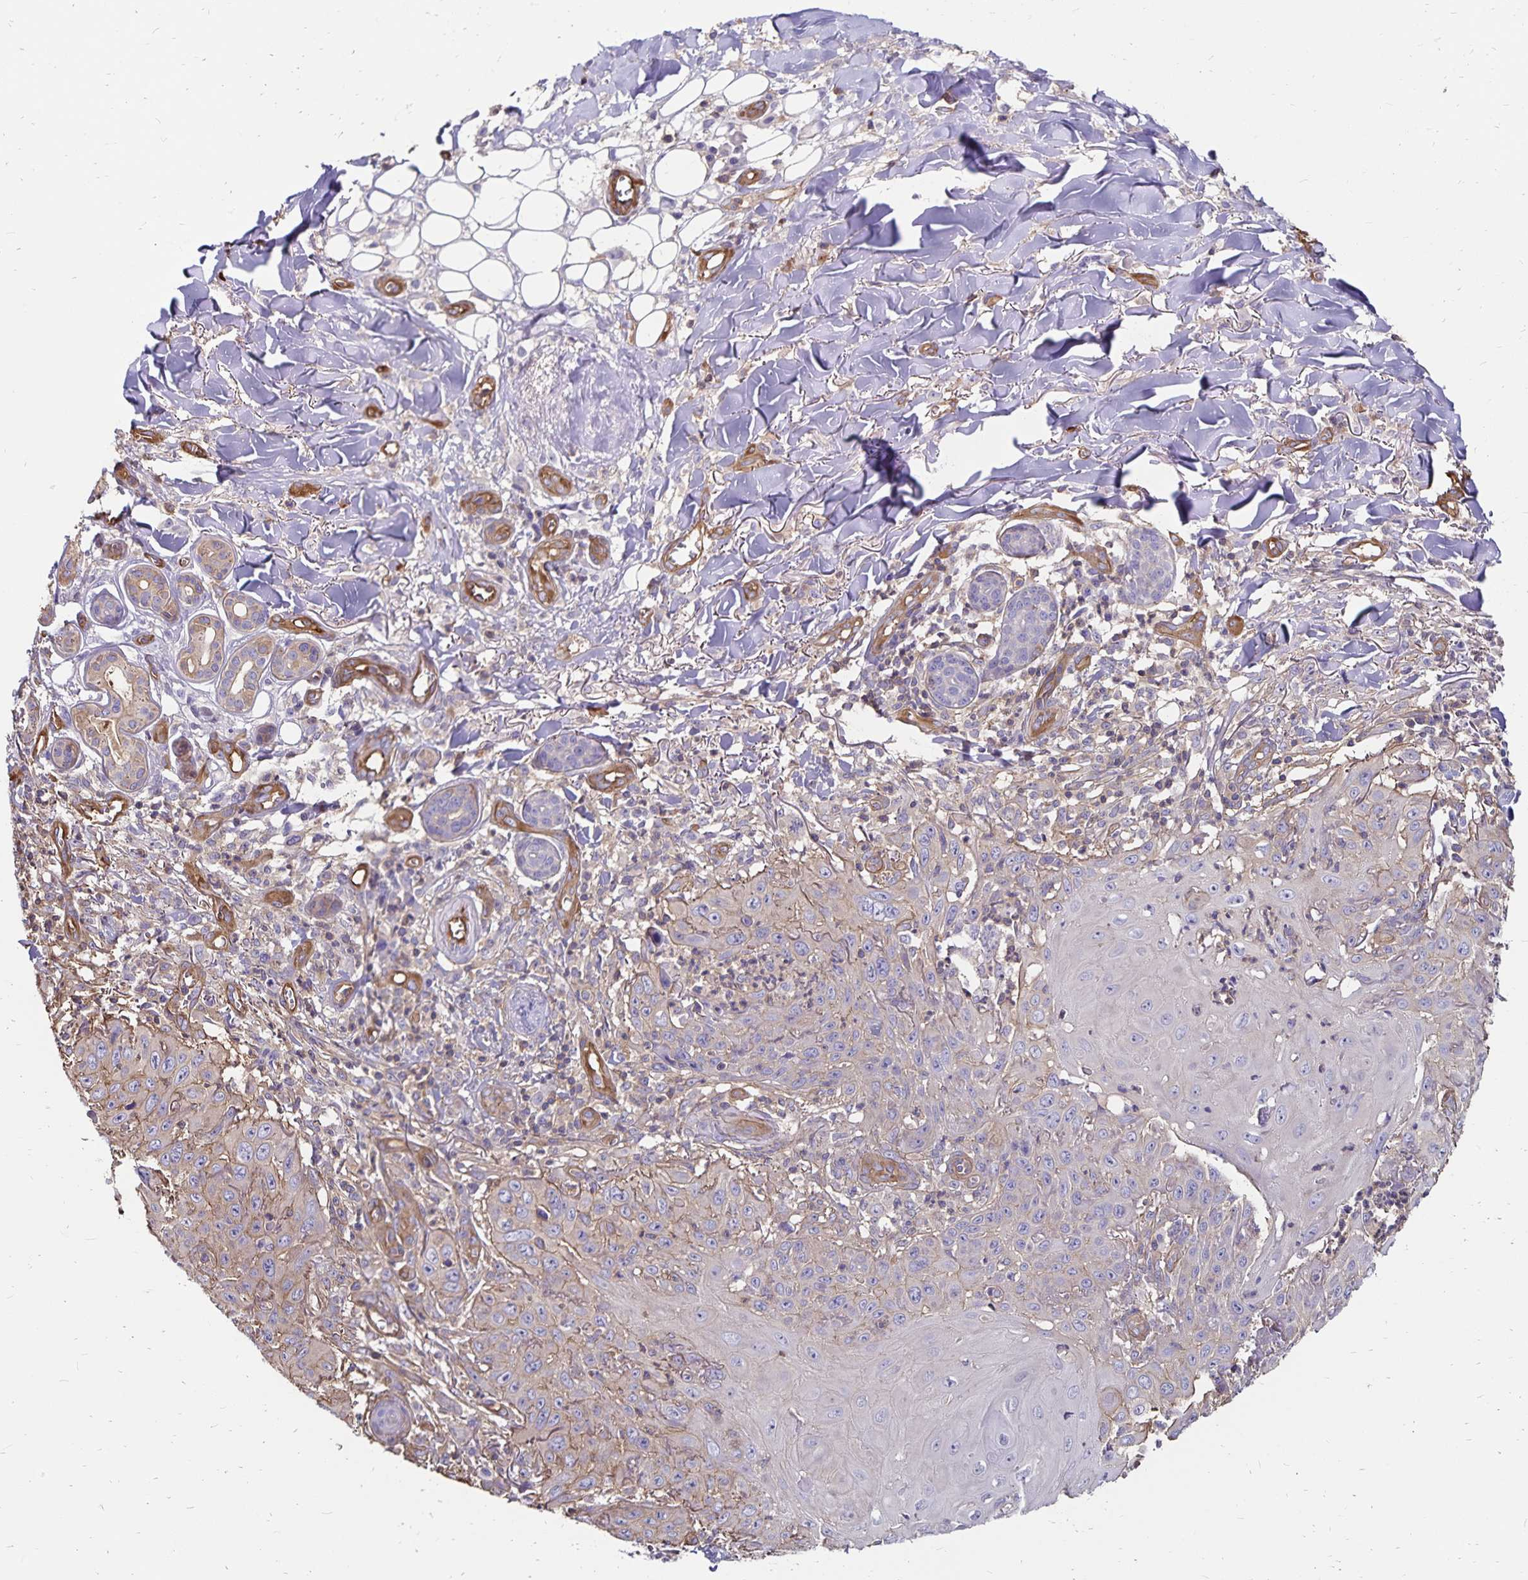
{"staining": {"intensity": "negative", "quantity": "none", "location": "none"}, "tissue": "skin cancer", "cell_type": "Tumor cells", "image_type": "cancer", "snomed": [{"axis": "morphology", "description": "Squamous cell carcinoma, NOS"}, {"axis": "topography", "description": "Skin"}], "caption": "The image demonstrates no significant positivity in tumor cells of skin cancer (squamous cell carcinoma).", "gene": "RPRML", "patient": {"sex": "male", "age": 75}}